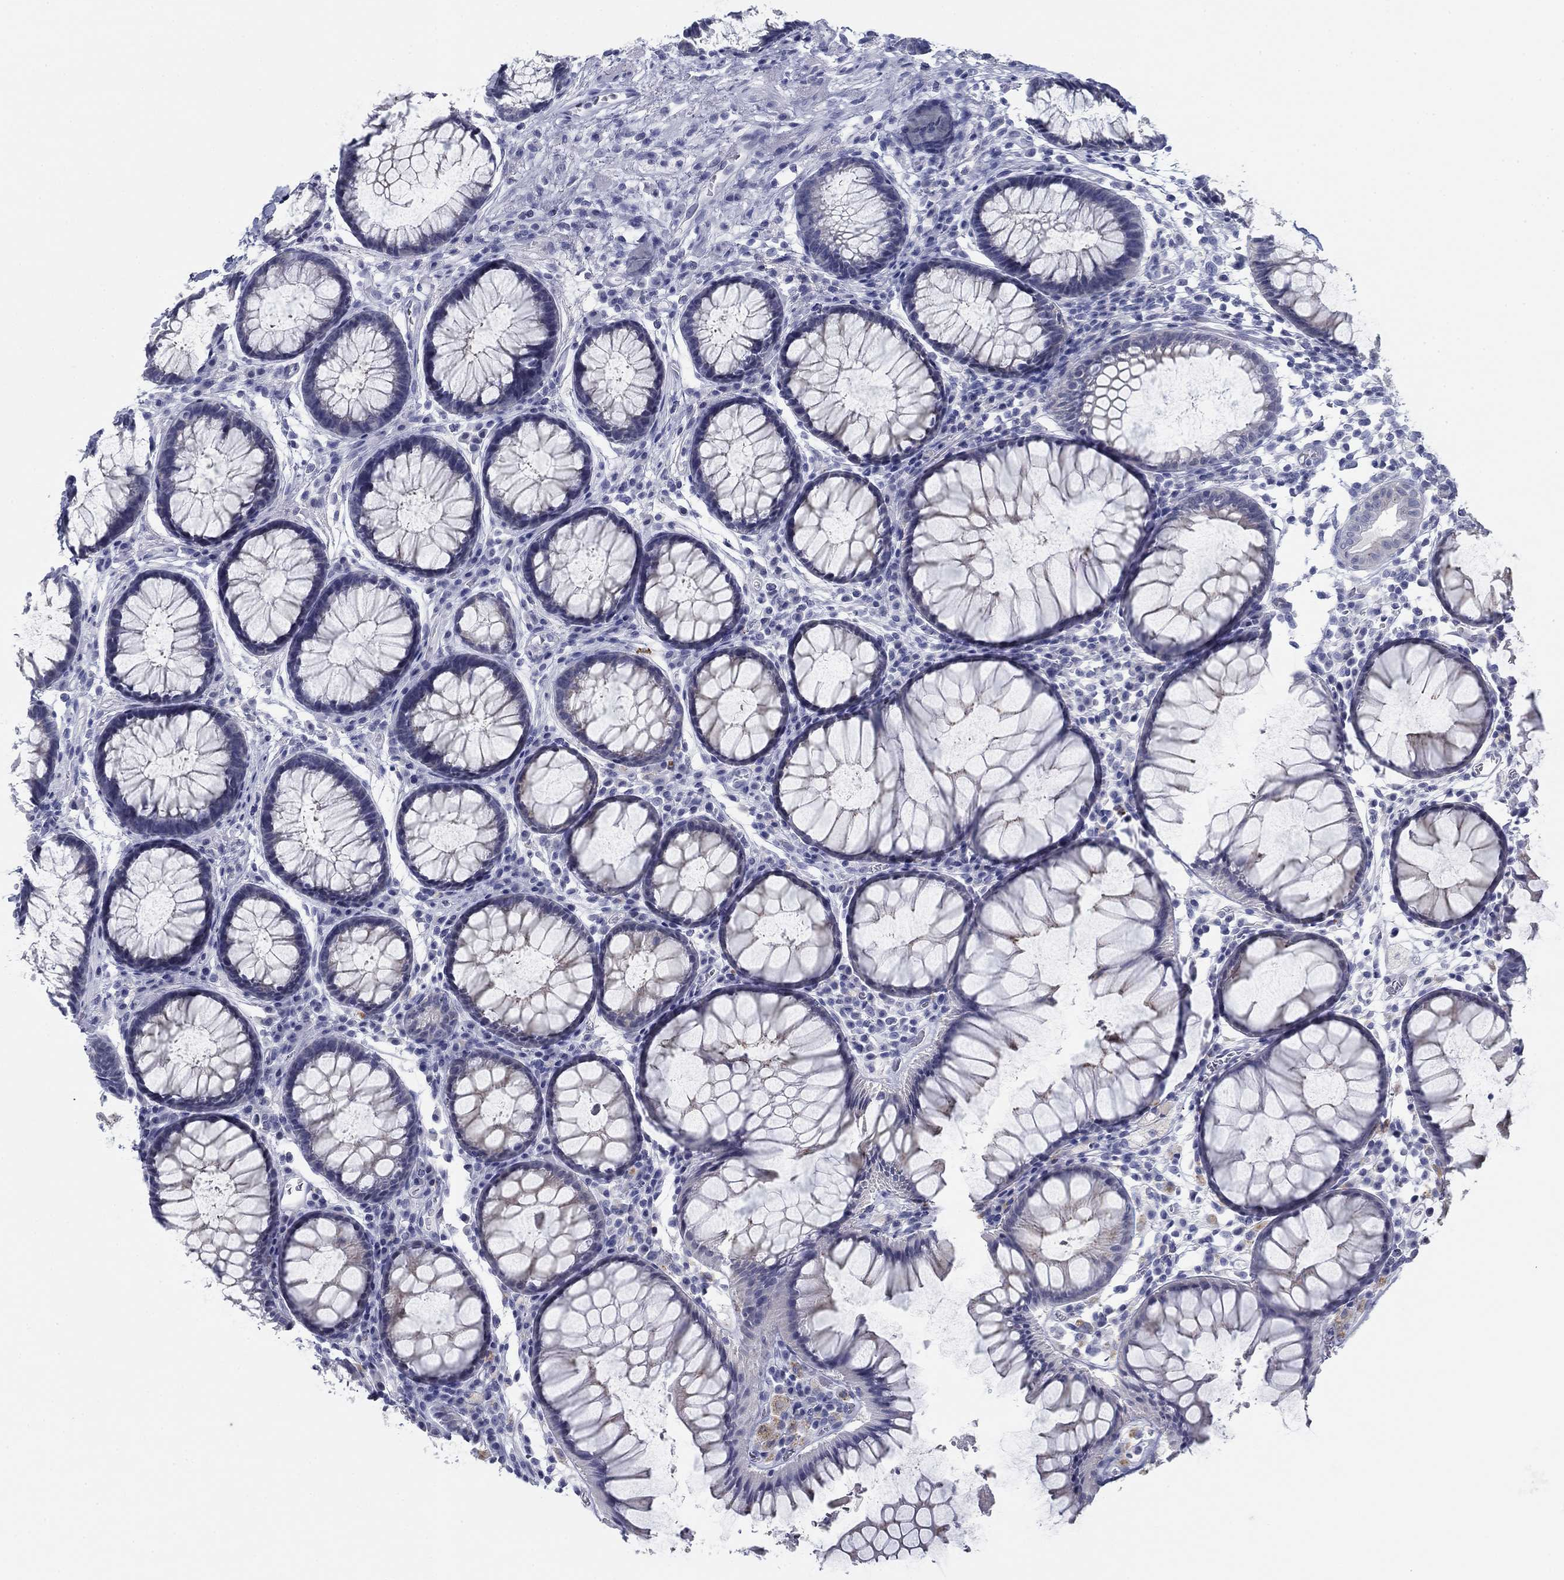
{"staining": {"intensity": "moderate", "quantity": "<25%", "location": "cytoplasmic/membranous"}, "tissue": "rectum", "cell_type": "Glandular cells", "image_type": "normal", "snomed": [{"axis": "morphology", "description": "Normal tissue, NOS"}, {"axis": "topography", "description": "Rectum"}], "caption": "The histopathology image displays a brown stain indicating the presence of a protein in the cytoplasmic/membranous of glandular cells in rectum. (Brightfield microscopy of DAB IHC at high magnification).", "gene": "DNAL1", "patient": {"sex": "female", "age": 68}}